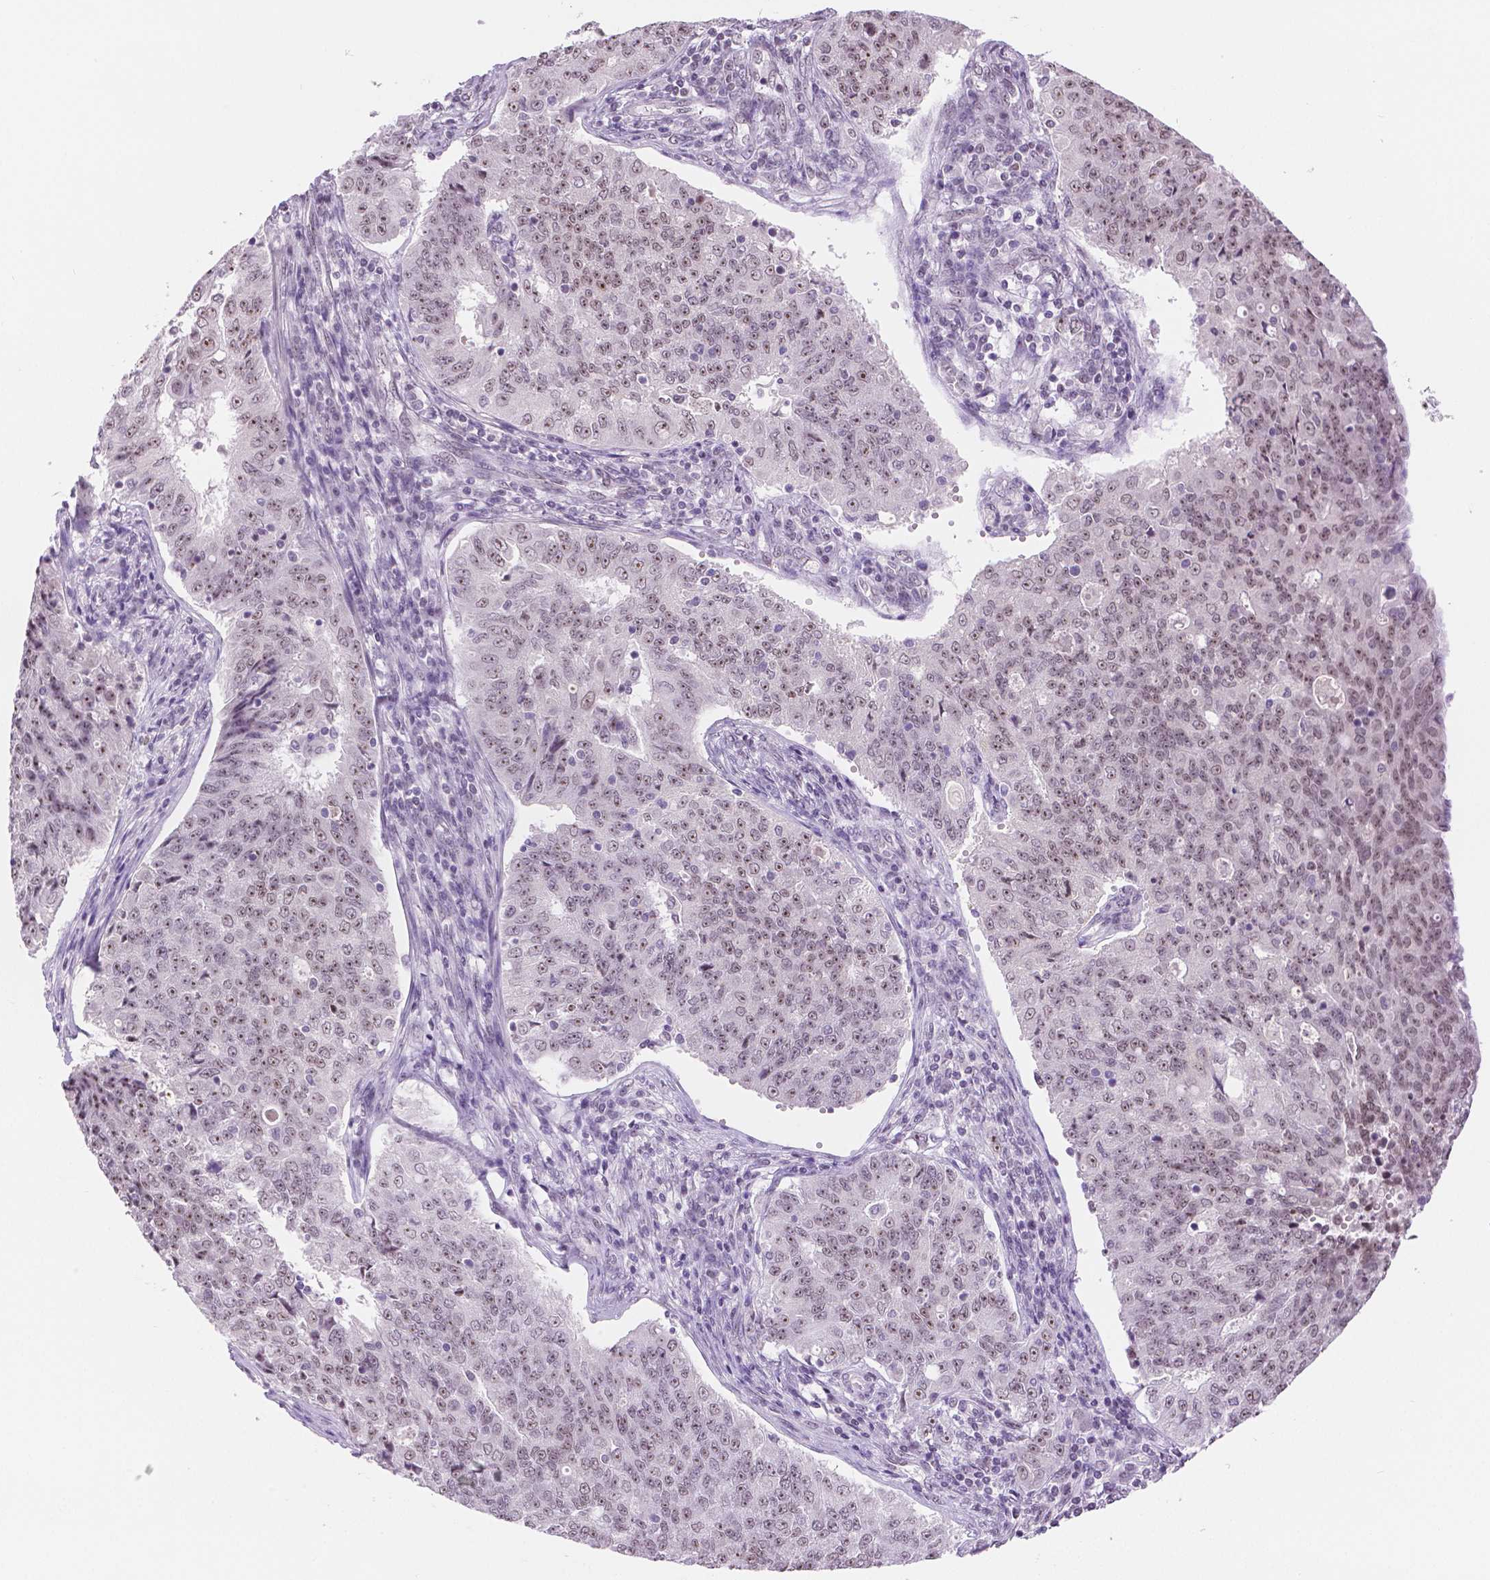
{"staining": {"intensity": "moderate", "quantity": ">75%", "location": "nuclear"}, "tissue": "endometrial cancer", "cell_type": "Tumor cells", "image_type": "cancer", "snomed": [{"axis": "morphology", "description": "Adenocarcinoma, NOS"}, {"axis": "topography", "description": "Endometrium"}], "caption": "Brown immunohistochemical staining in endometrial cancer (adenocarcinoma) demonstrates moderate nuclear staining in approximately >75% of tumor cells.", "gene": "NHP2", "patient": {"sex": "female", "age": 43}}